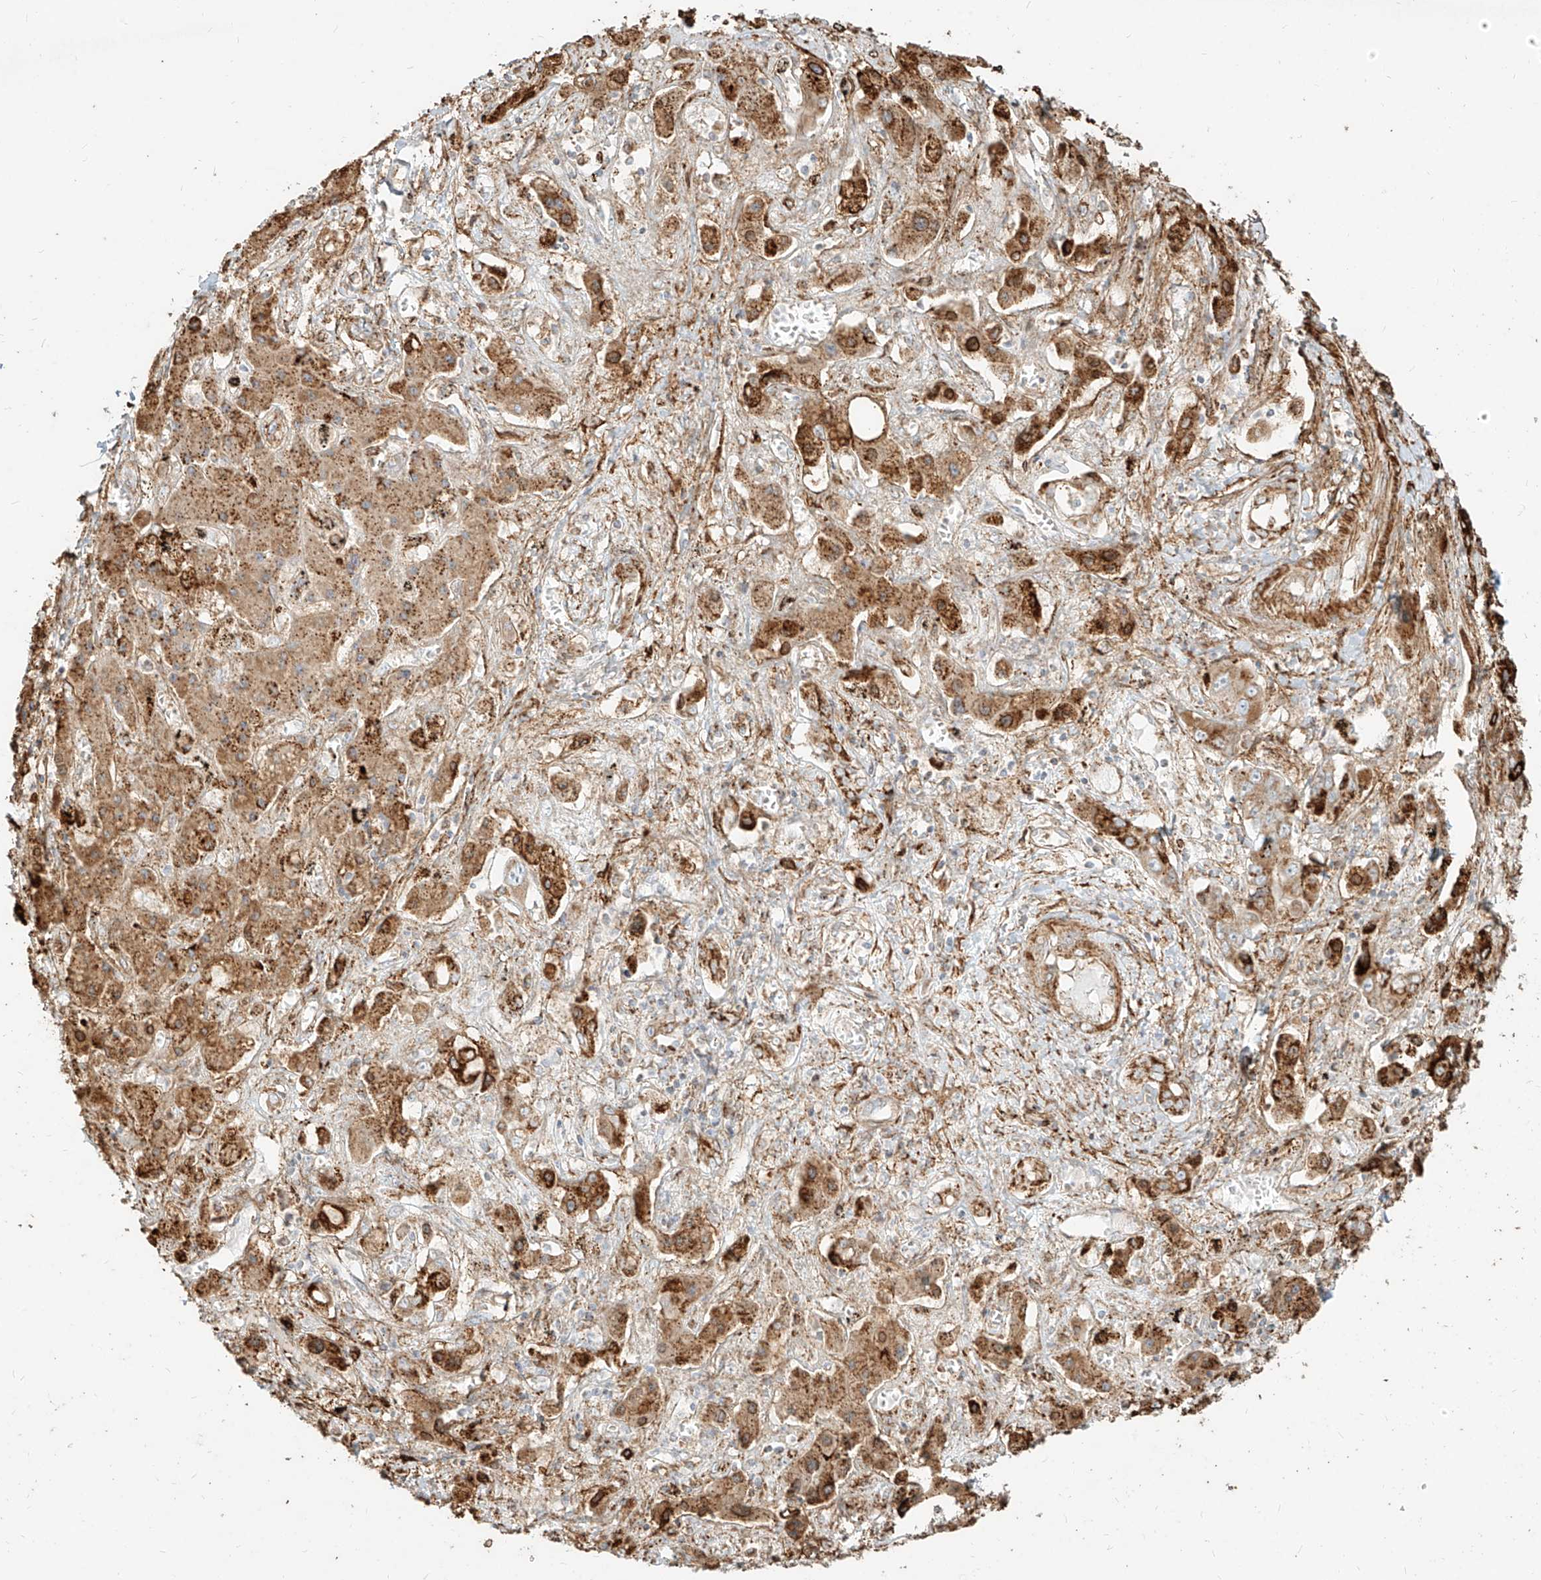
{"staining": {"intensity": "moderate", "quantity": ">75%", "location": "cytoplasmic/membranous"}, "tissue": "liver cancer", "cell_type": "Tumor cells", "image_type": "cancer", "snomed": [{"axis": "morphology", "description": "Cholangiocarcinoma"}, {"axis": "topography", "description": "Liver"}], "caption": "Liver cholangiocarcinoma was stained to show a protein in brown. There is medium levels of moderate cytoplasmic/membranous positivity in about >75% of tumor cells.", "gene": "MTX2", "patient": {"sex": "male", "age": 67}}